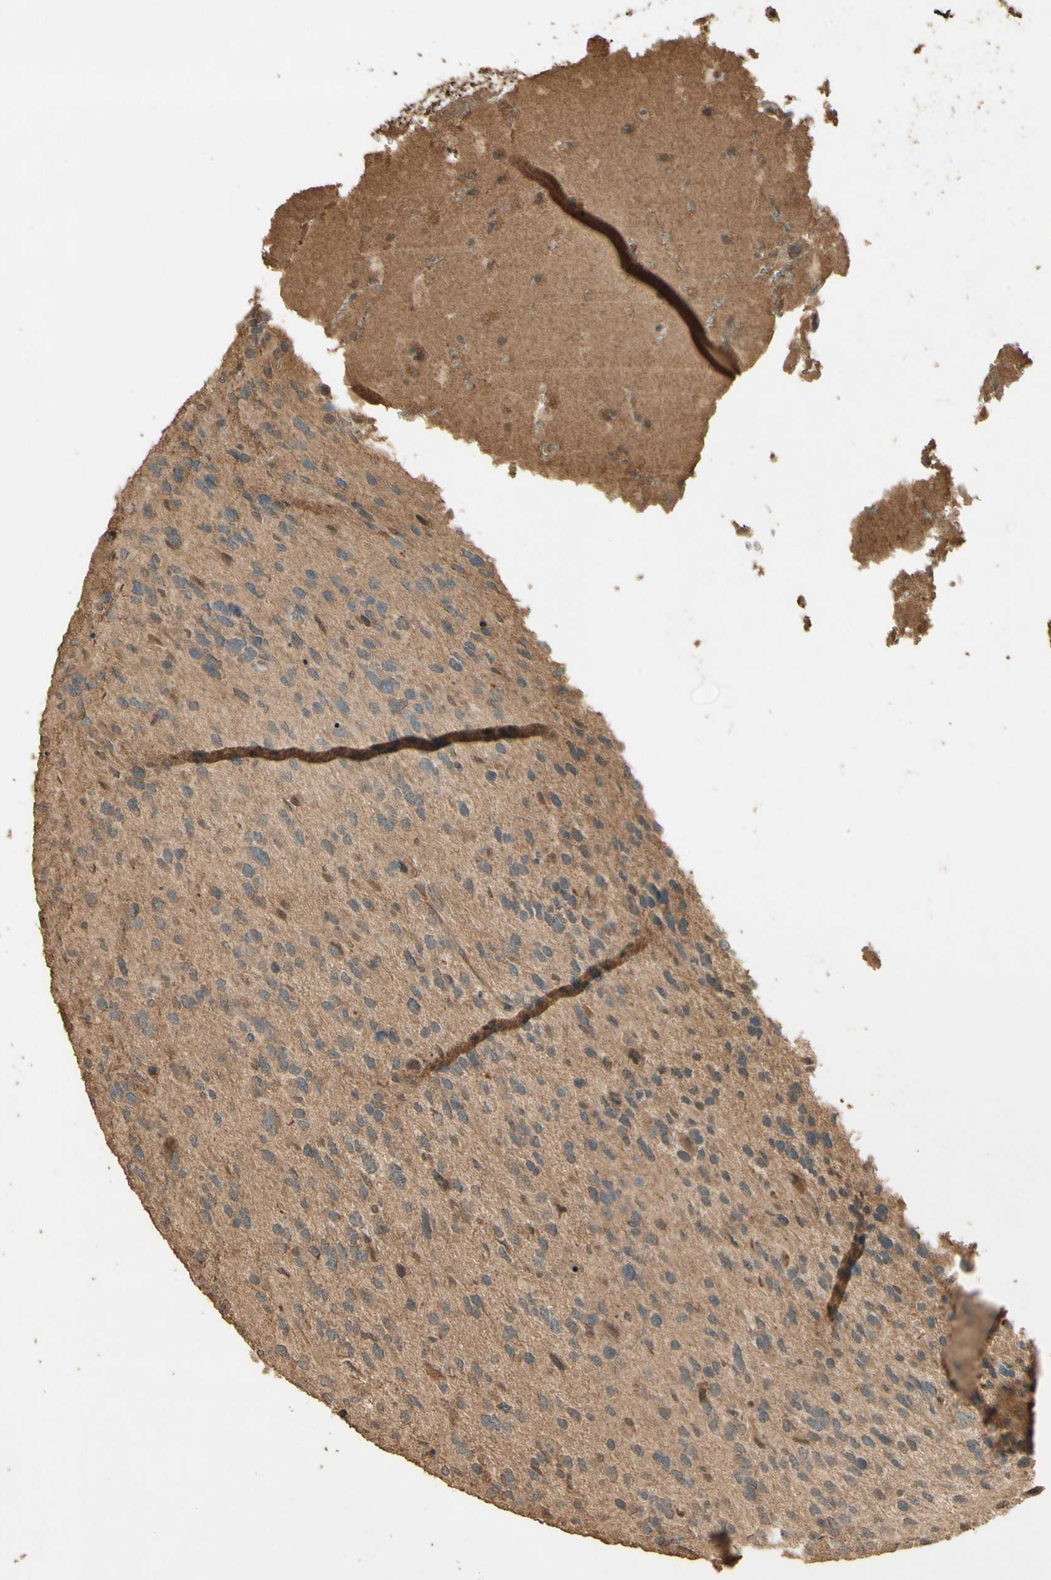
{"staining": {"intensity": "moderate", "quantity": ">75%", "location": "cytoplasmic/membranous"}, "tissue": "glioma", "cell_type": "Tumor cells", "image_type": "cancer", "snomed": [{"axis": "morphology", "description": "Glioma, malignant, High grade"}, {"axis": "topography", "description": "Brain"}], "caption": "Protein positivity by IHC displays moderate cytoplasmic/membranous expression in about >75% of tumor cells in malignant glioma (high-grade). (Brightfield microscopy of DAB IHC at high magnification).", "gene": "SMAD9", "patient": {"sex": "female", "age": 58}}